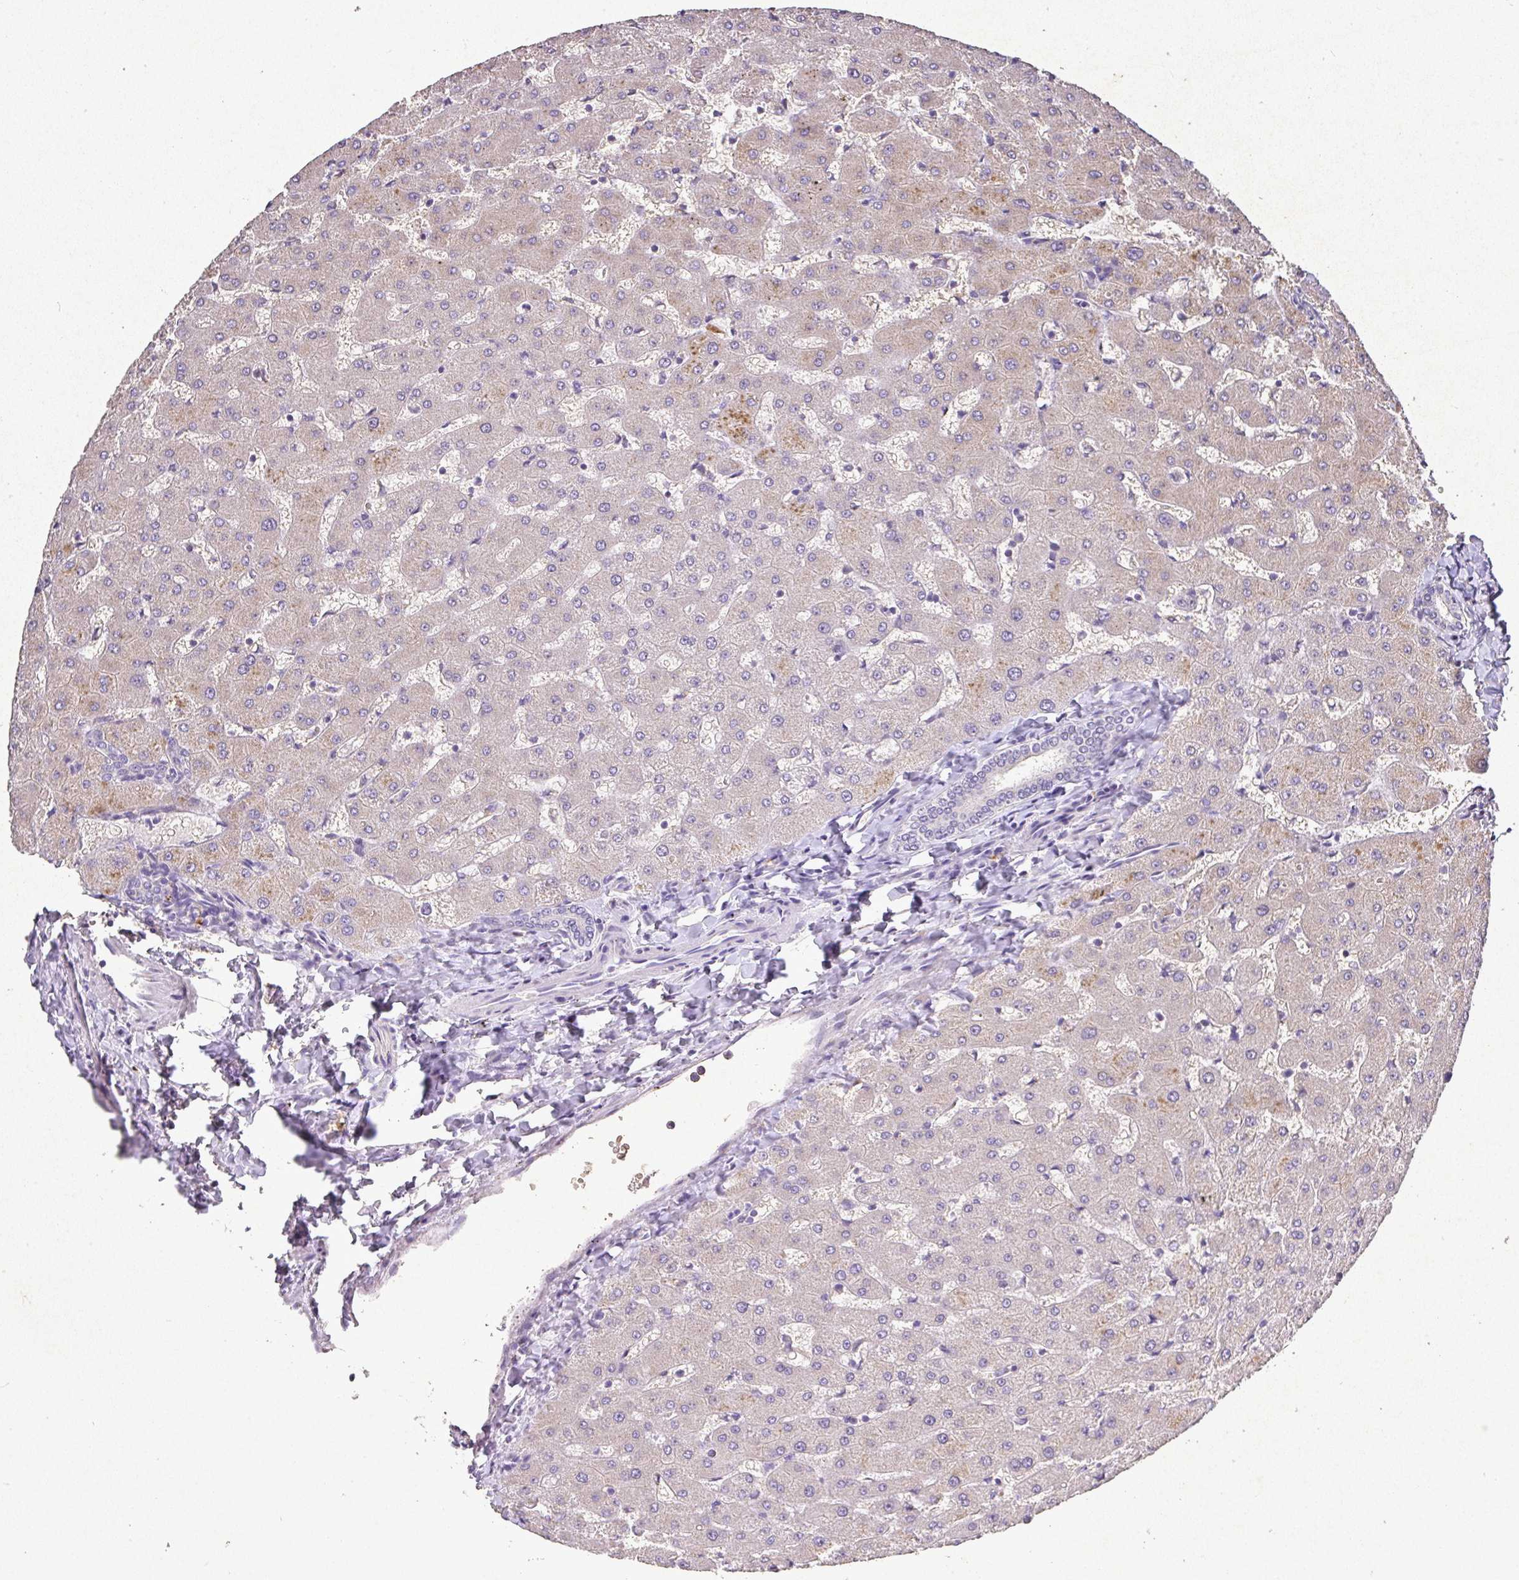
{"staining": {"intensity": "negative", "quantity": "none", "location": "none"}, "tissue": "liver", "cell_type": "Cholangiocytes", "image_type": "normal", "snomed": [{"axis": "morphology", "description": "Normal tissue, NOS"}, {"axis": "topography", "description": "Liver"}], "caption": "Normal liver was stained to show a protein in brown. There is no significant staining in cholangiocytes. (DAB (3,3'-diaminobenzidine) IHC, high magnification).", "gene": "RPS2", "patient": {"sex": "female", "age": 63}}